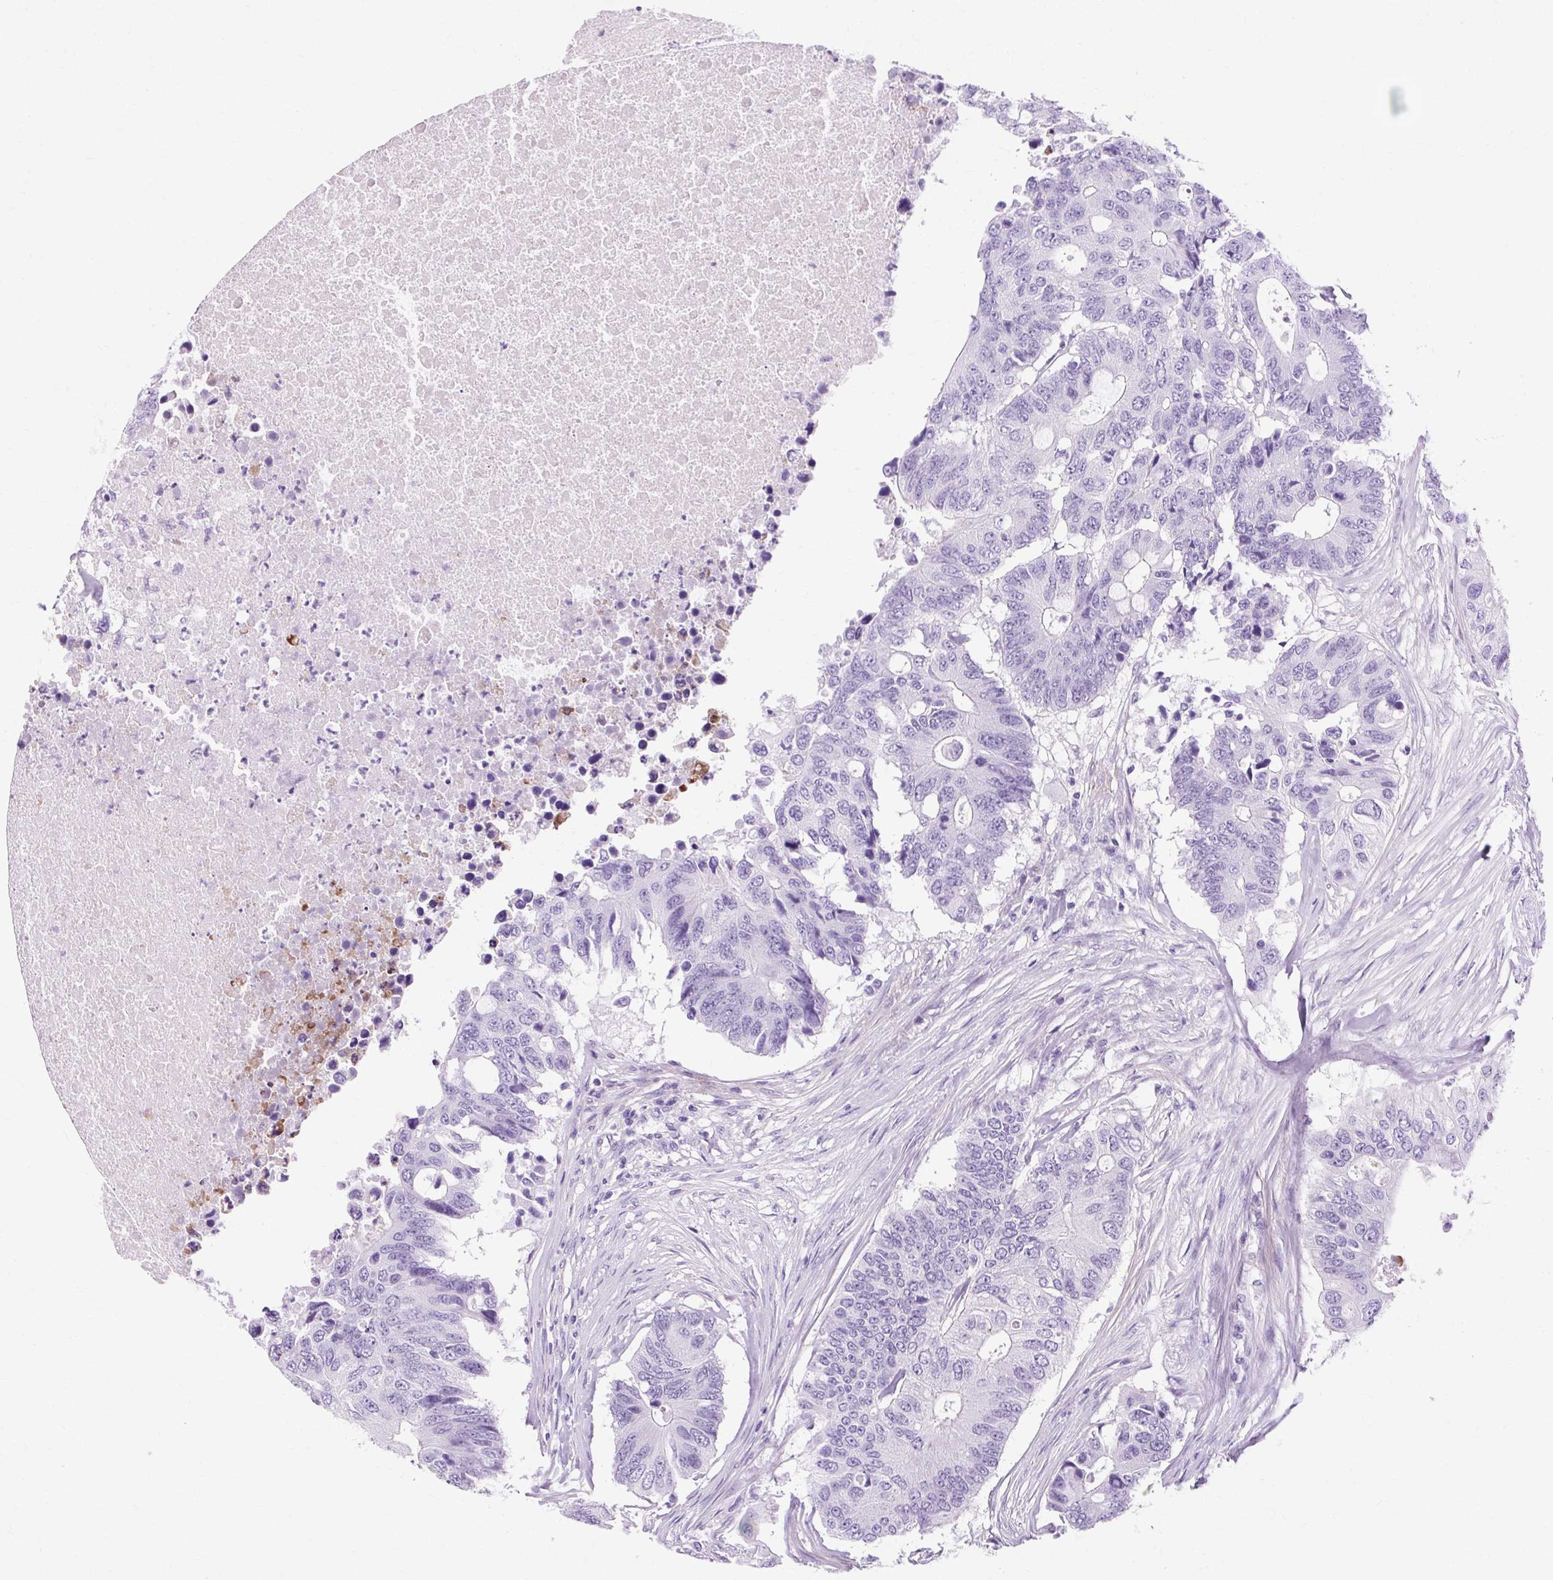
{"staining": {"intensity": "negative", "quantity": "none", "location": "none"}, "tissue": "colorectal cancer", "cell_type": "Tumor cells", "image_type": "cancer", "snomed": [{"axis": "morphology", "description": "Adenocarcinoma, NOS"}, {"axis": "topography", "description": "Colon"}], "caption": "IHC image of human adenocarcinoma (colorectal) stained for a protein (brown), which reveals no expression in tumor cells.", "gene": "OOEP", "patient": {"sex": "male", "age": 71}}